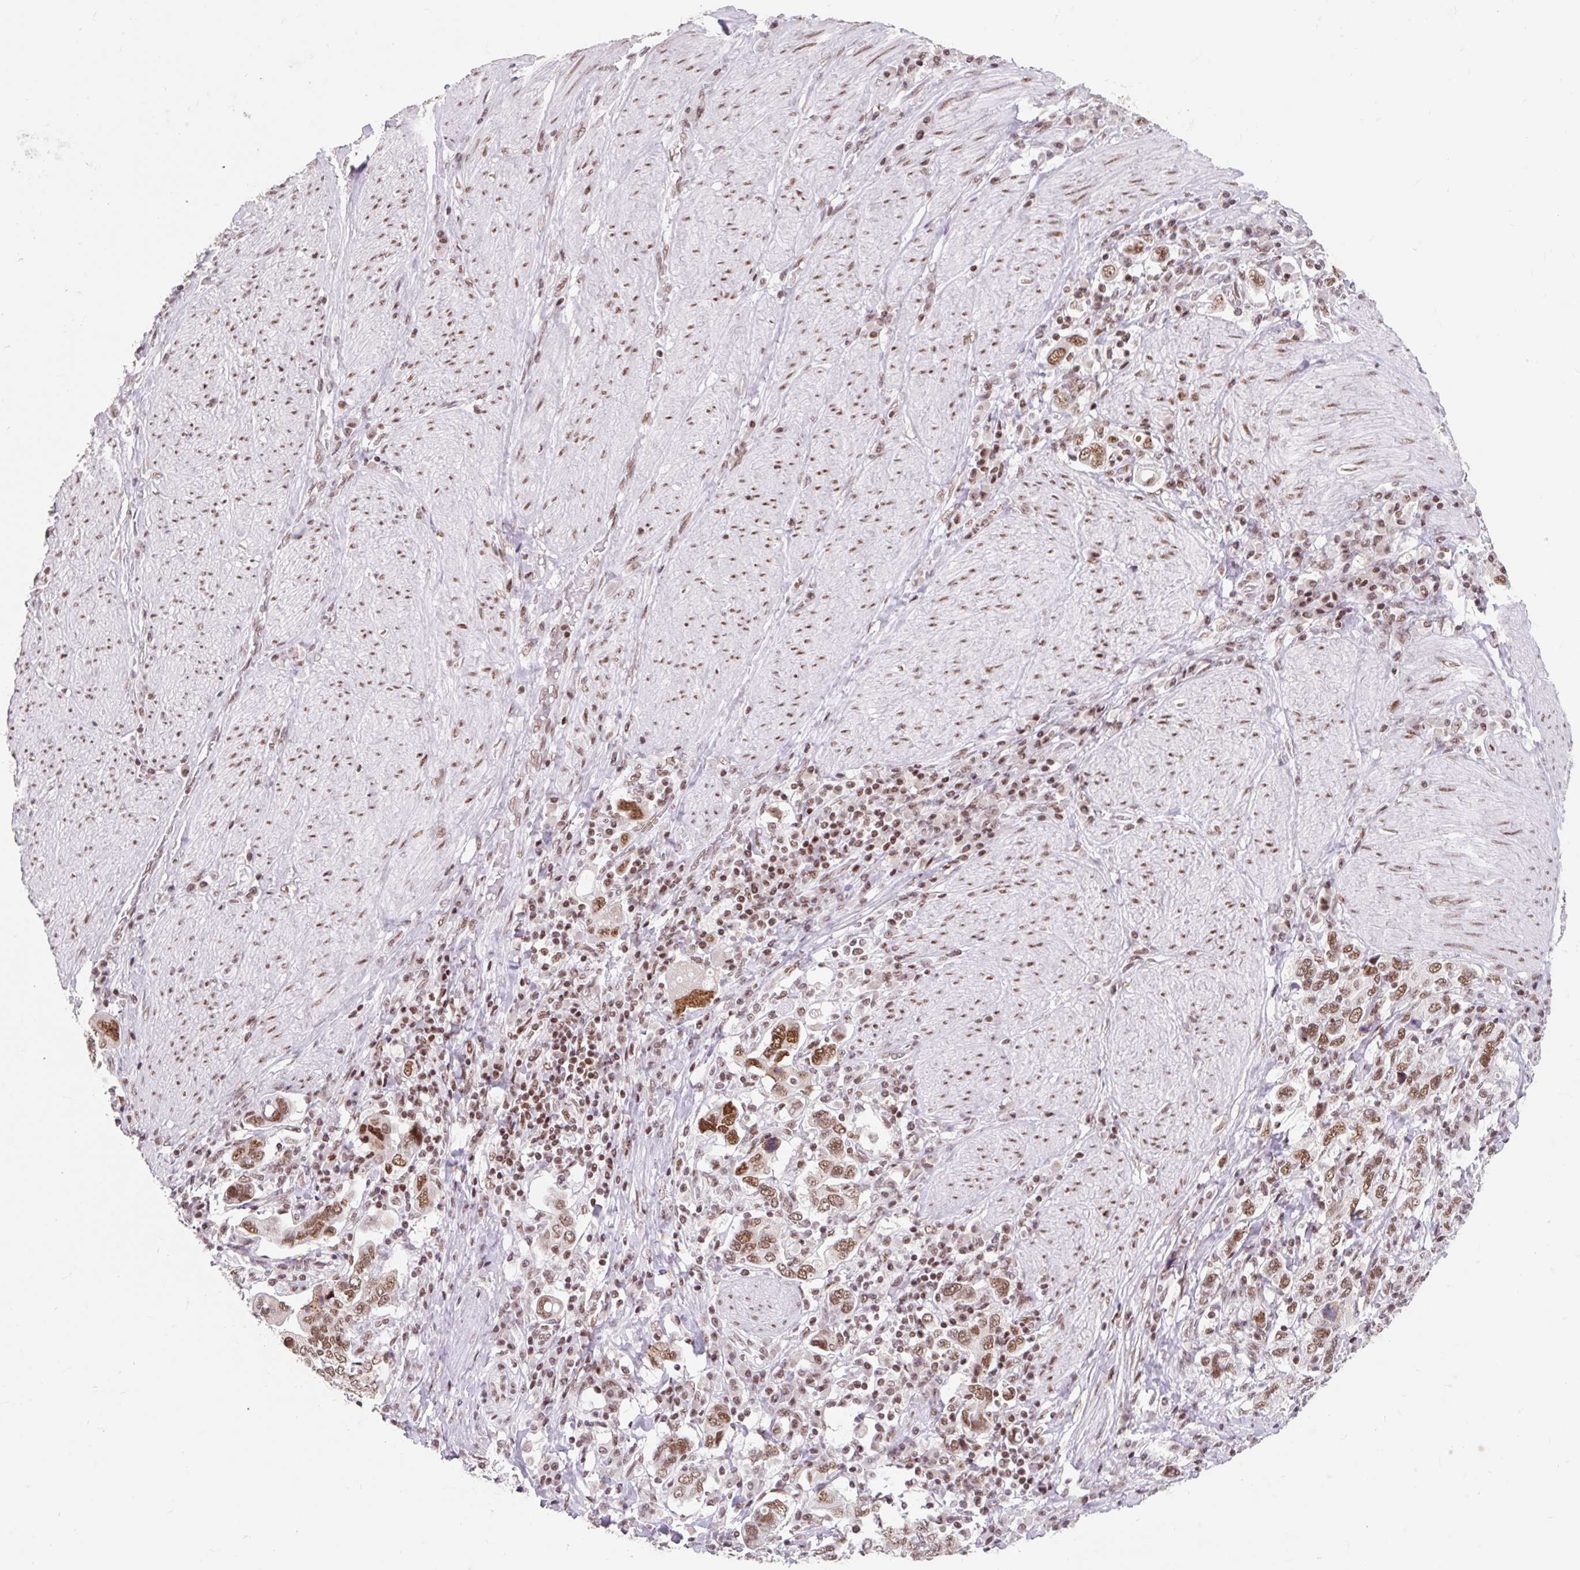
{"staining": {"intensity": "moderate", "quantity": ">75%", "location": "nuclear"}, "tissue": "stomach cancer", "cell_type": "Tumor cells", "image_type": "cancer", "snomed": [{"axis": "morphology", "description": "Adenocarcinoma, NOS"}, {"axis": "topography", "description": "Stomach, upper"}, {"axis": "topography", "description": "Stomach"}], "caption": "IHC (DAB) staining of stomach adenocarcinoma displays moderate nuclear protein positivity in approximately >75% of tumor cells. Using DAB (brown) and hematoxylin (blue) stains, captured at high magnification using brightfield microscopy.", "gene": "SRSF10", "patient": {"sex": "male", "age": 62}}